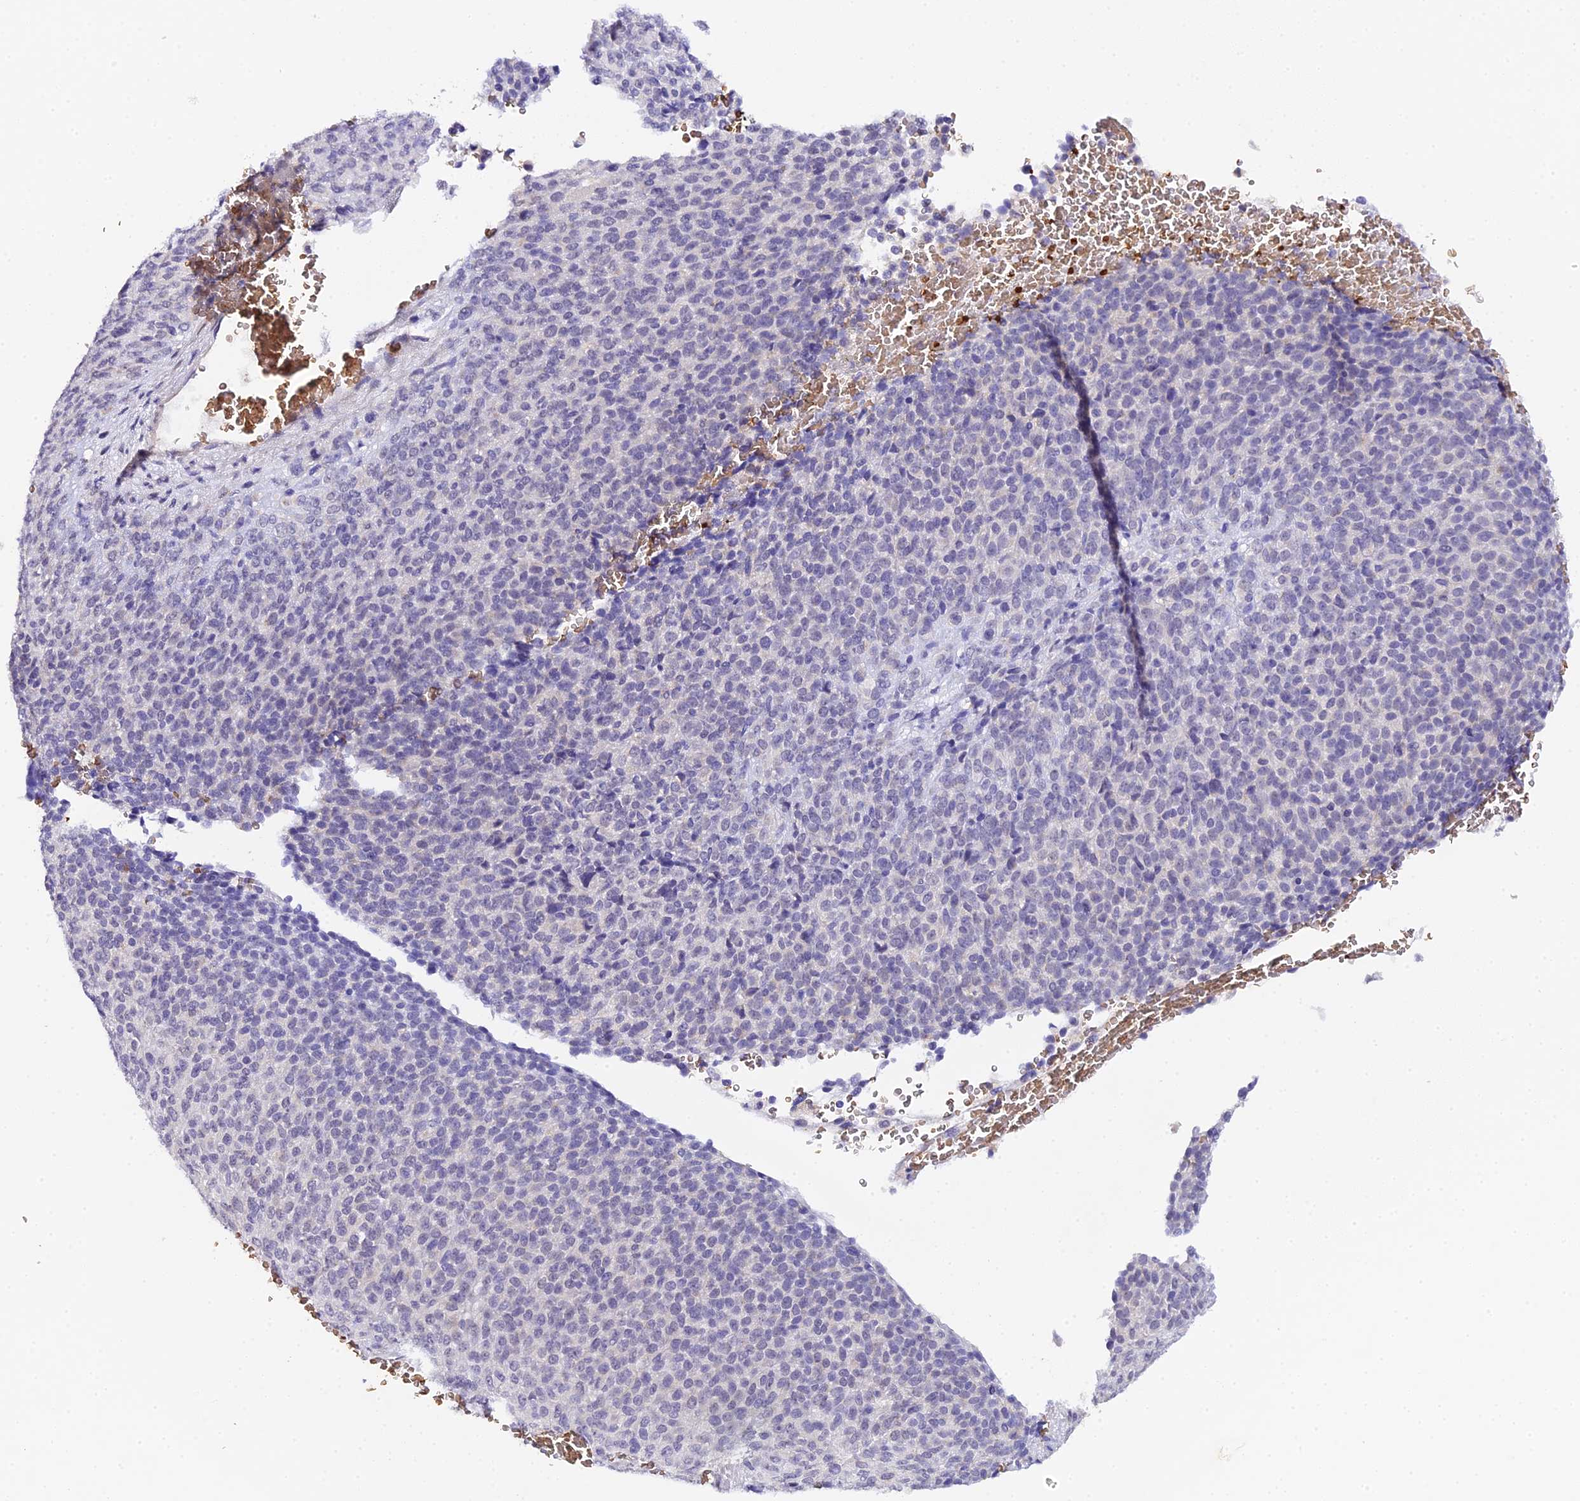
{"staining": {"intensity": "negative", "quantity": "none", "location": "none"}, "tissue": "melanoma", "cell_type": "Tumor cells", "image_type": "cancer", "snomed": [{"axis": "morphology", "description": "Malignant melanoma, Metastatic site"}, {"axis": "topography", "description": "Brain"}], "caption": "Immunohistochemical staining of human malignant melanoma (metastatic site) displays no significant staining in tumor cells.", "gene": "CFAP45", "patient": {"sex": "female", "age": 56}}